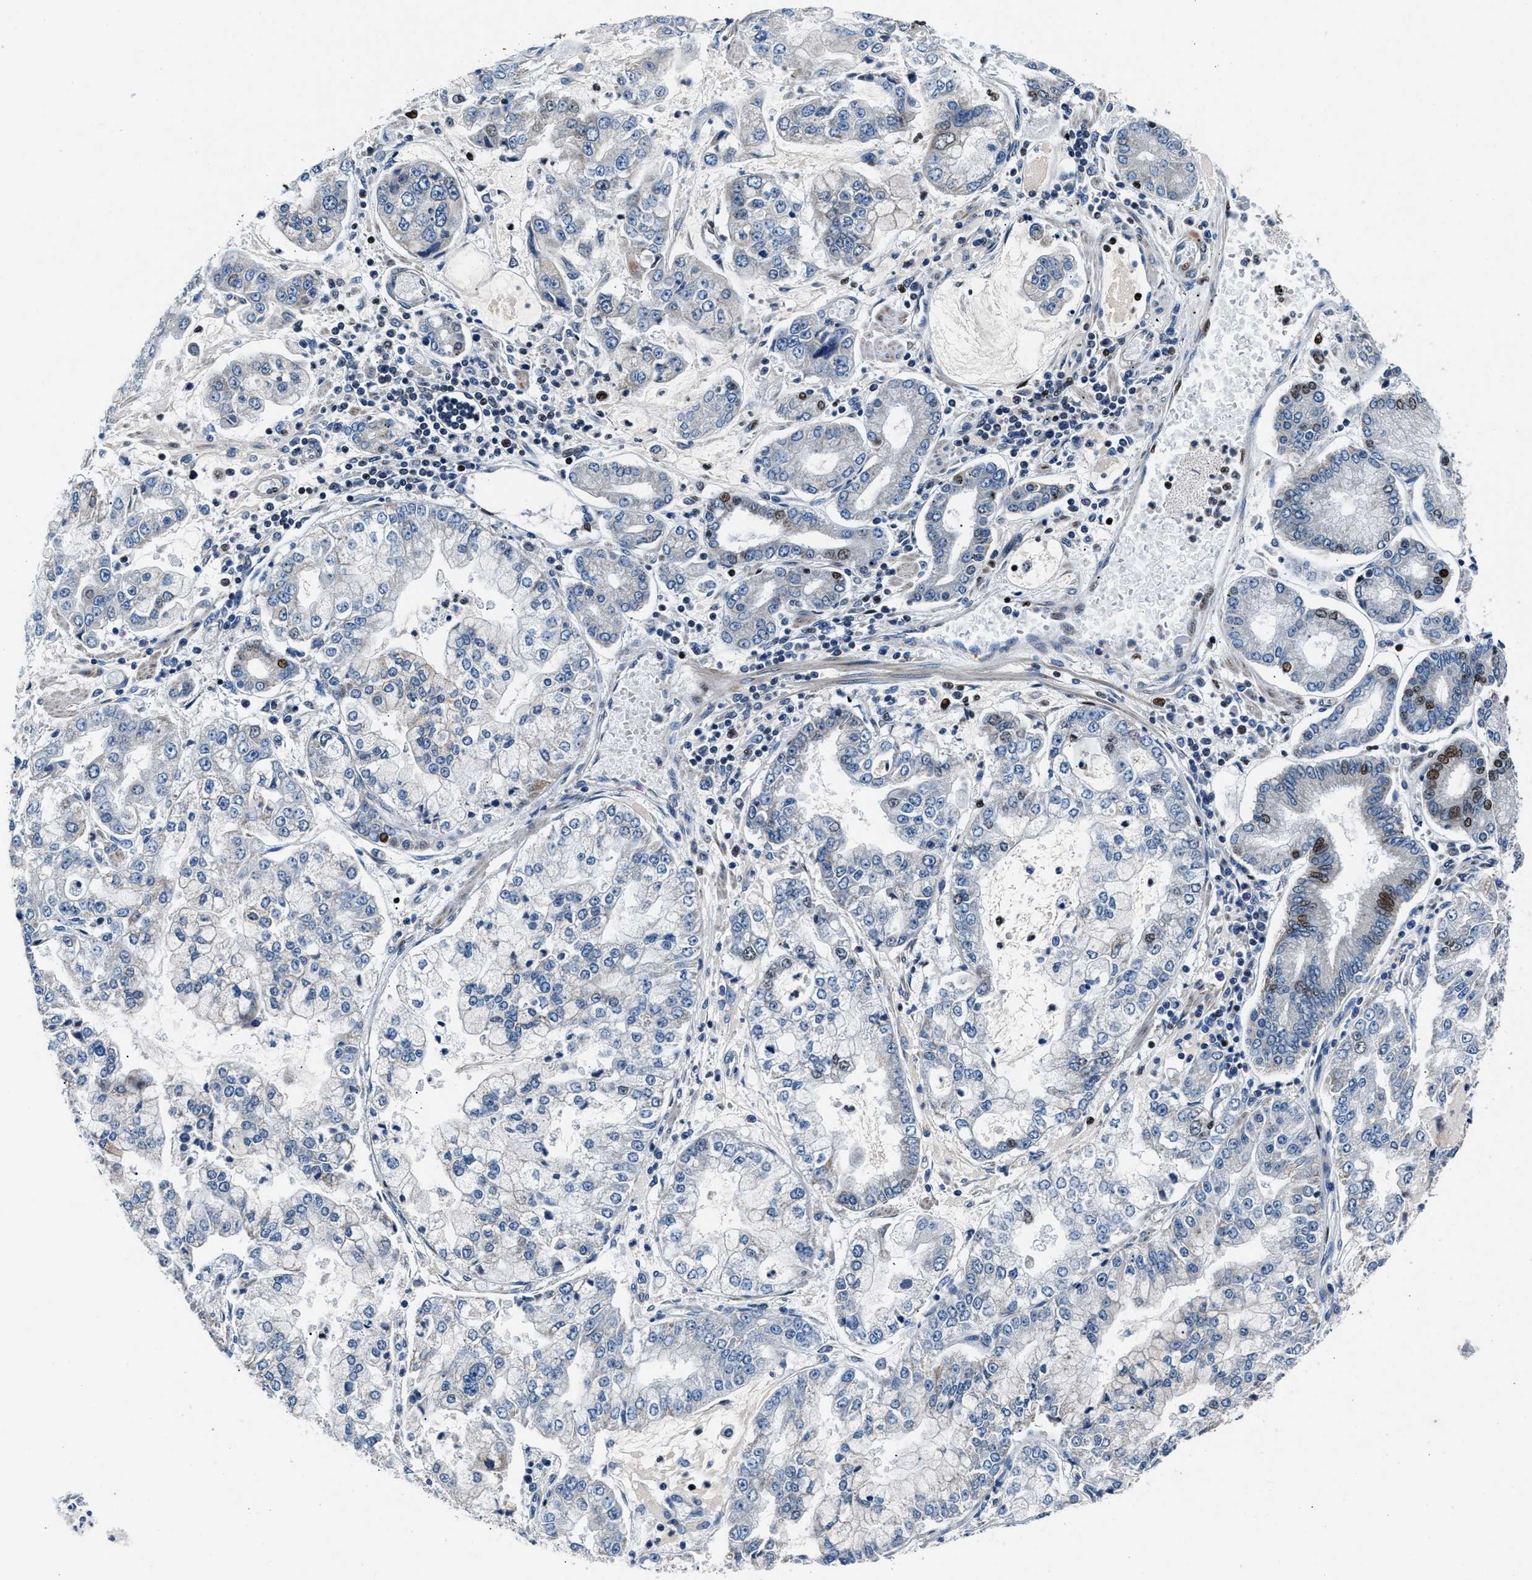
{"staining": {"intensity": "negative", "quantity": "none", "location": "none"}, "tissue": "stomach cancer", "cell_type": "Tumor cells", "image_type": "cancer", "snomed": [{"axis": "morphology", "description": "Adenocarcinoma, NOS"}, {"axis": "topography", "description": "Stomach"}], "caption": "Immunohistochemical staining of human stomach cancer reveals no significant positivity in tumor cells. (Stains: DAB immunohistochemistry (IHC) with hematoxylin counter stain, Microscopy: brightfield microscopy at high magnification).", "gene": "PRRC2B", "patient": {"sex": "male", "age": 76}}